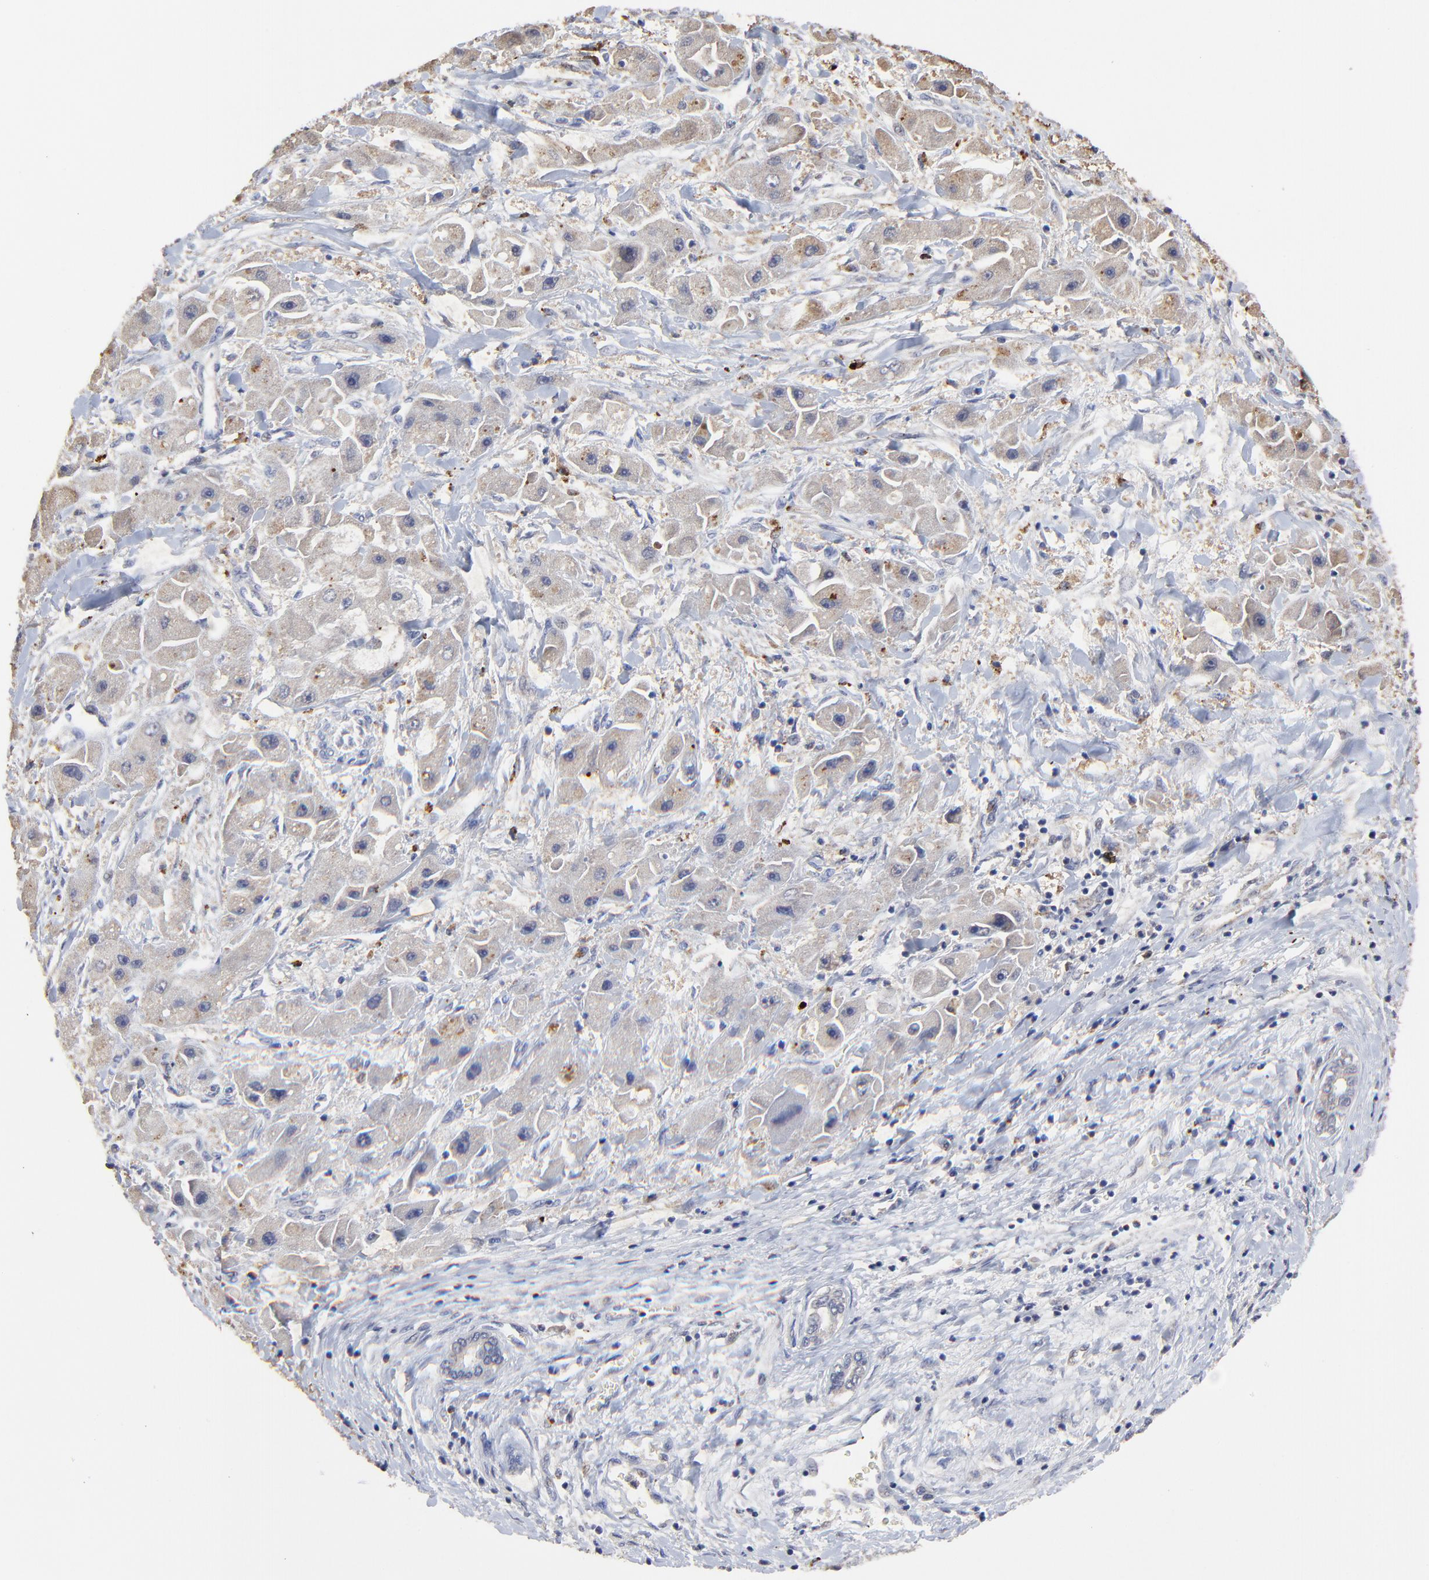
{"staining": {"intensity": "weak", "quantity": ">75%", "location": "cytoplasmic/membranous"}, "tissue": "liver cancer", "cell_type": "Tumor cells", "image_type": "cancer", "snomed": [{"axis": "morphology", "description": "Carcinoma, Hepatocellular, NOS"}, {"axis": "topography", "description": "Liver"}], "caption": "DAB immunohistochemical staining of human liver hepatocellular carcinoma displays weak cytoplasmic/membranous protein staining in approximately >75% of tumor cells.", "gene": "LGALS3", "patient": {"sex": "male", "age": 24}}